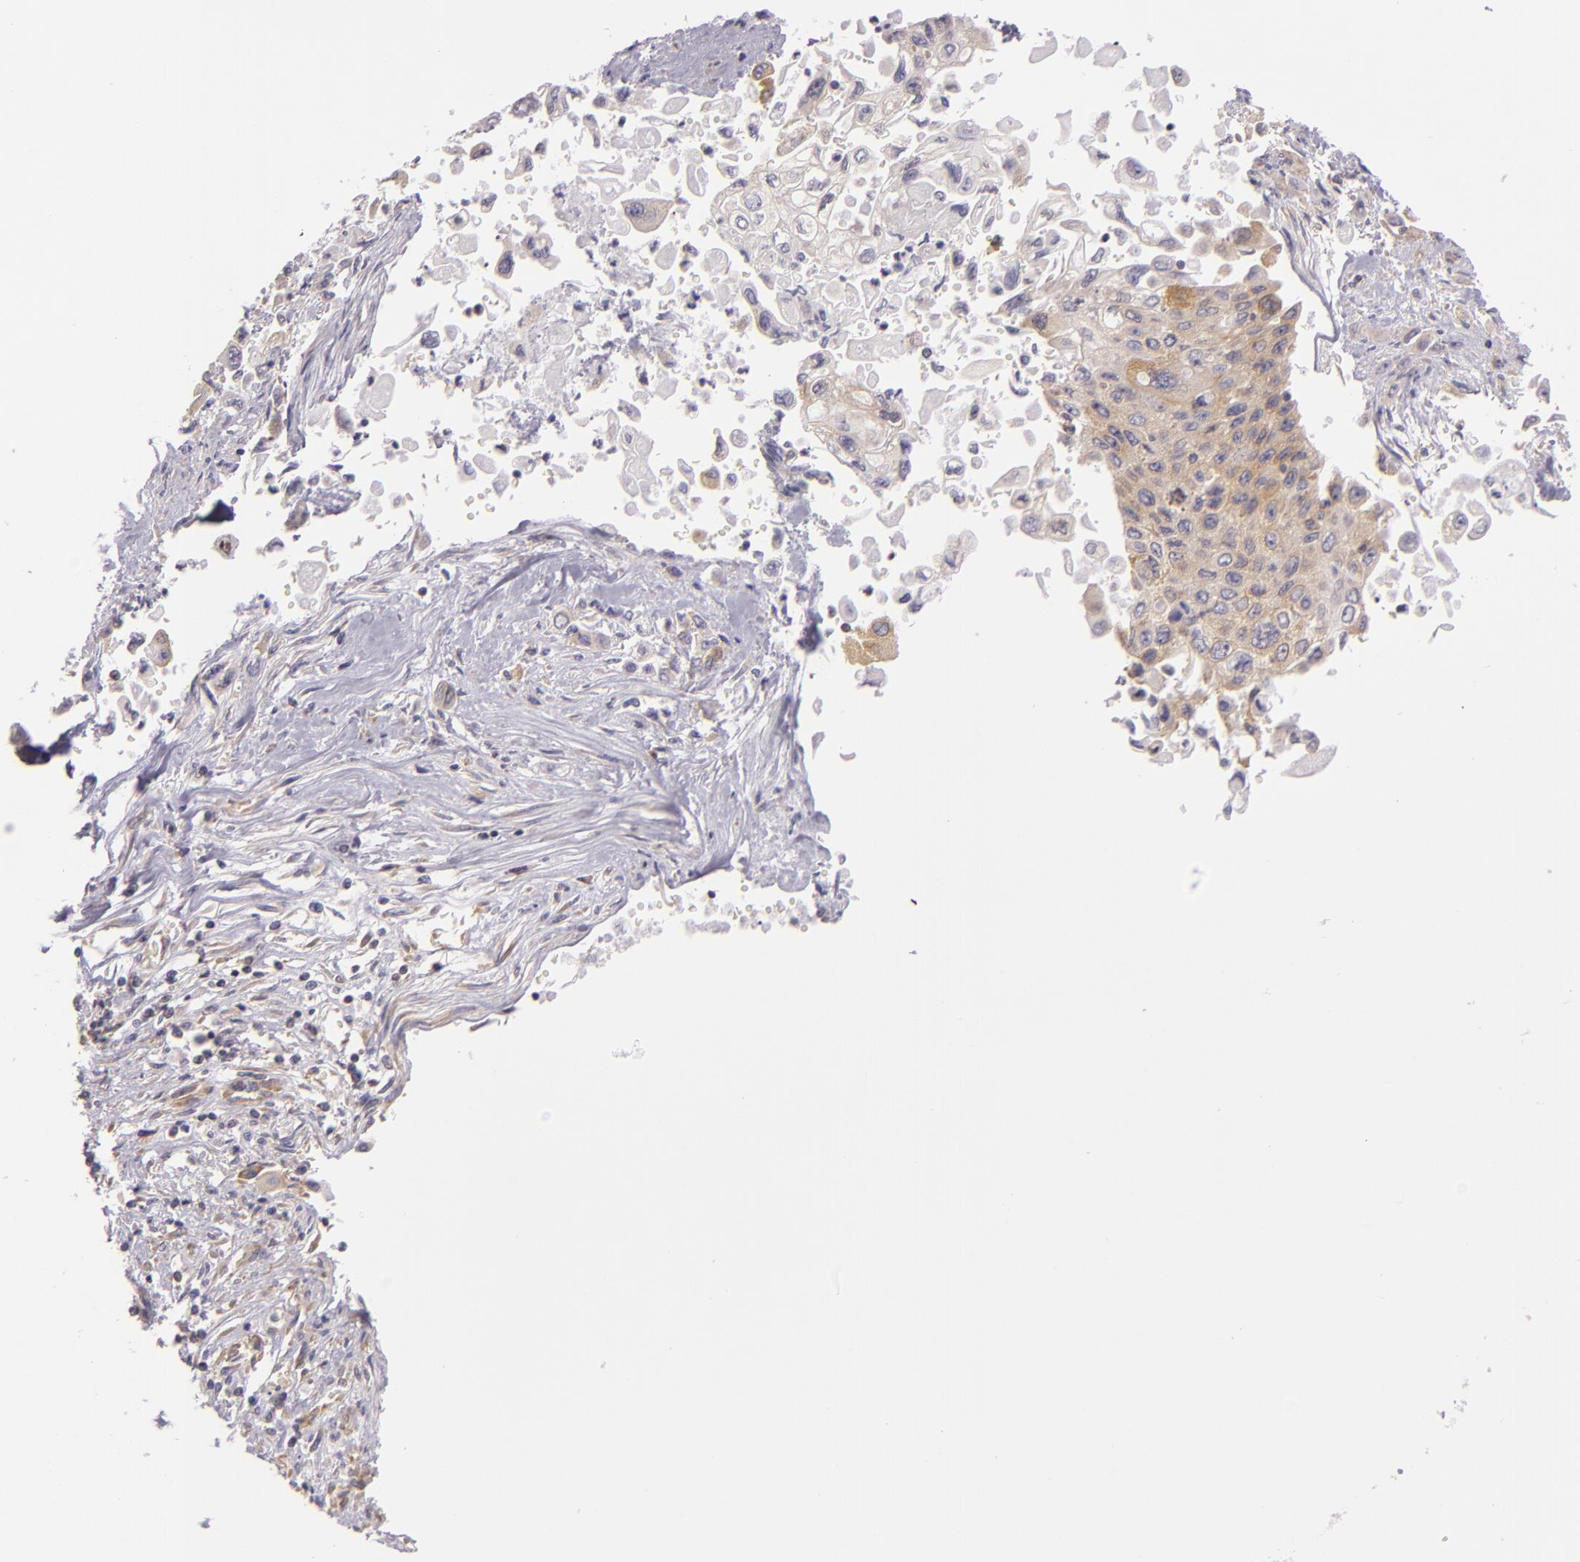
{"staining": {"intensity": "moderate", "quantity": "25%-75%", "location": "cytoplasmic/membranous"}, "tissue": "pancreatic cancer", "cell_type": "Tumor cells", "image_type": "cancer", "snomed": [{"axis": "morphology", "description": "Adenocarcinoma, NOS"}, {"axis": "topography", "description": "Pancreas"}], "caption": "This histopathology image reveals IHC staining of pancreatic adenocarcinoma, with medium moderate cytoplasmic/membranous staining in approximately 25%-75% of tumor cells.", "gene": "UPF3B", "patient": {"sex": "male", "age": 70}}